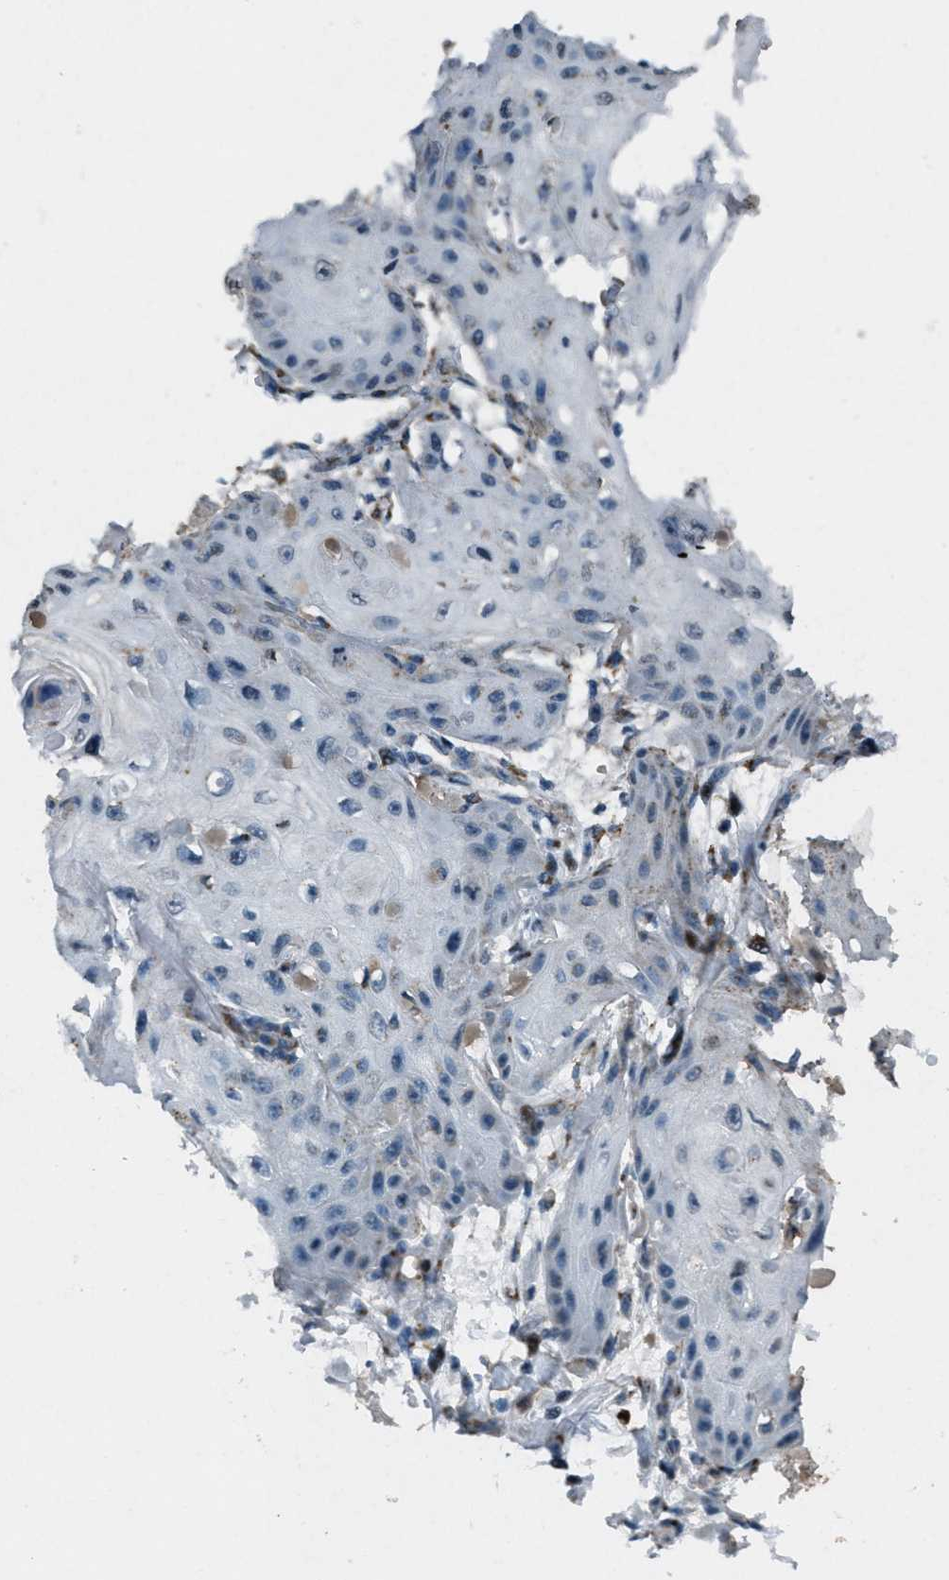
{"staining": {"intensity": "negative", "quantity": "none", "location": "none"}, "tissue": "skin cancer", "cell_type": "Tumor cells", "image_type": "cancer", "snomed": [{"axis": "morphology", "description": "Squamous cell carcinoma, NOS"}, {"axis": "topography", "description": "Skin"}], "caption": "An IHC histopathology image of skin cancer (squamous cell carcinoma) is shown. There is no staining in tumor cells of skin cancer (squamous cell carcinoma).", "gene": "GPC6", "patient": {"sex": "male", "age": 74}}